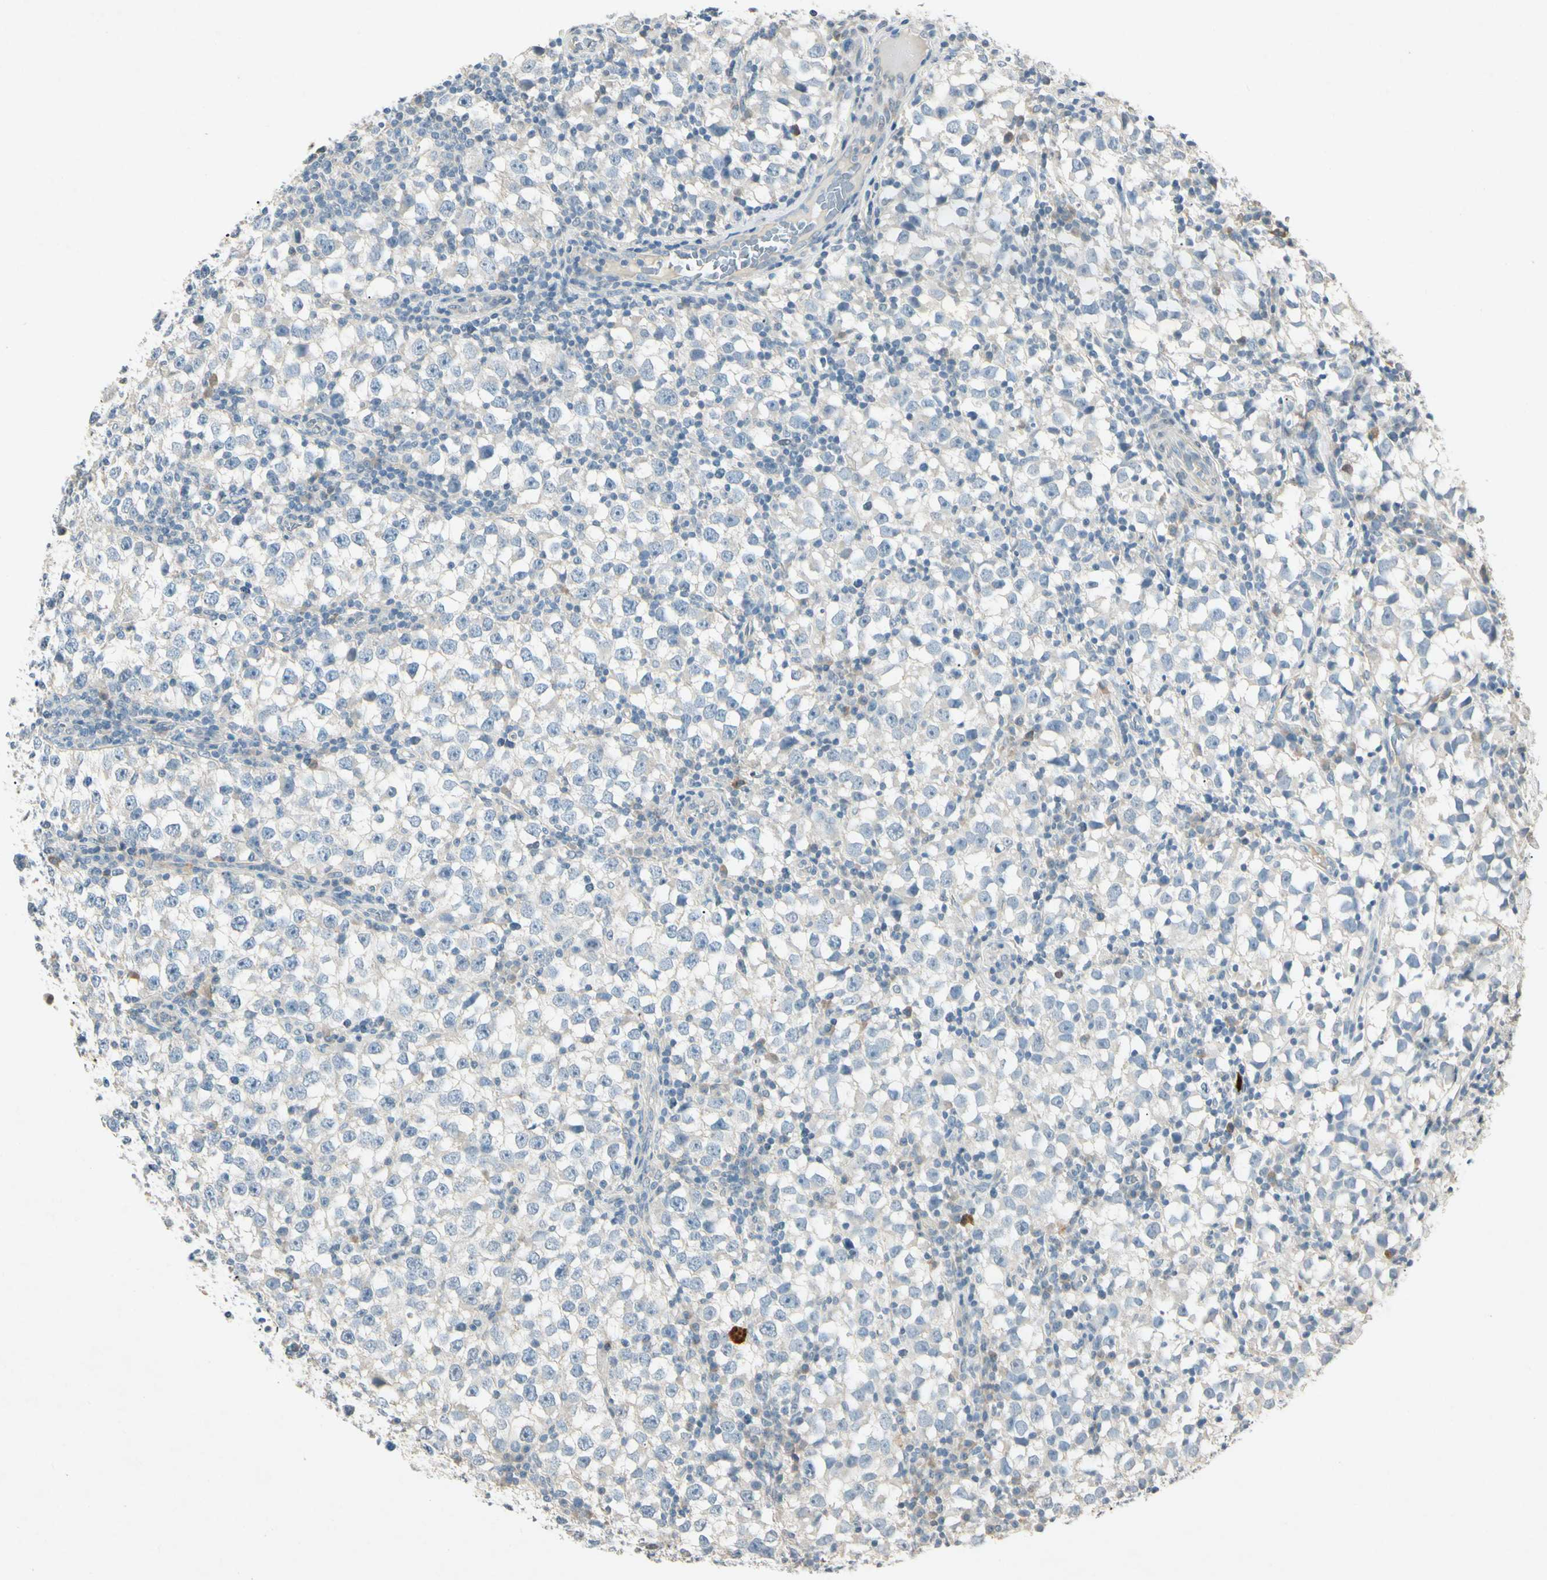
{"staining": {"intensity": "negative", "quantity": "none", "location": "none"}, "tissue": "testis cancer", "cell_type": "Tumor cells", "image_type": "cancer", "snomed": [{"axis": "morphology", "description": "Seminoma, NOS"}, {"axis": "topography", "description": "Testis"}], "caption": "There is no significant expression in tumor cells of seminoma (testis). Nuclei are stained in blue.", "gene": "HSPA1B", "patient": {"sex": "male", "age": 65}}